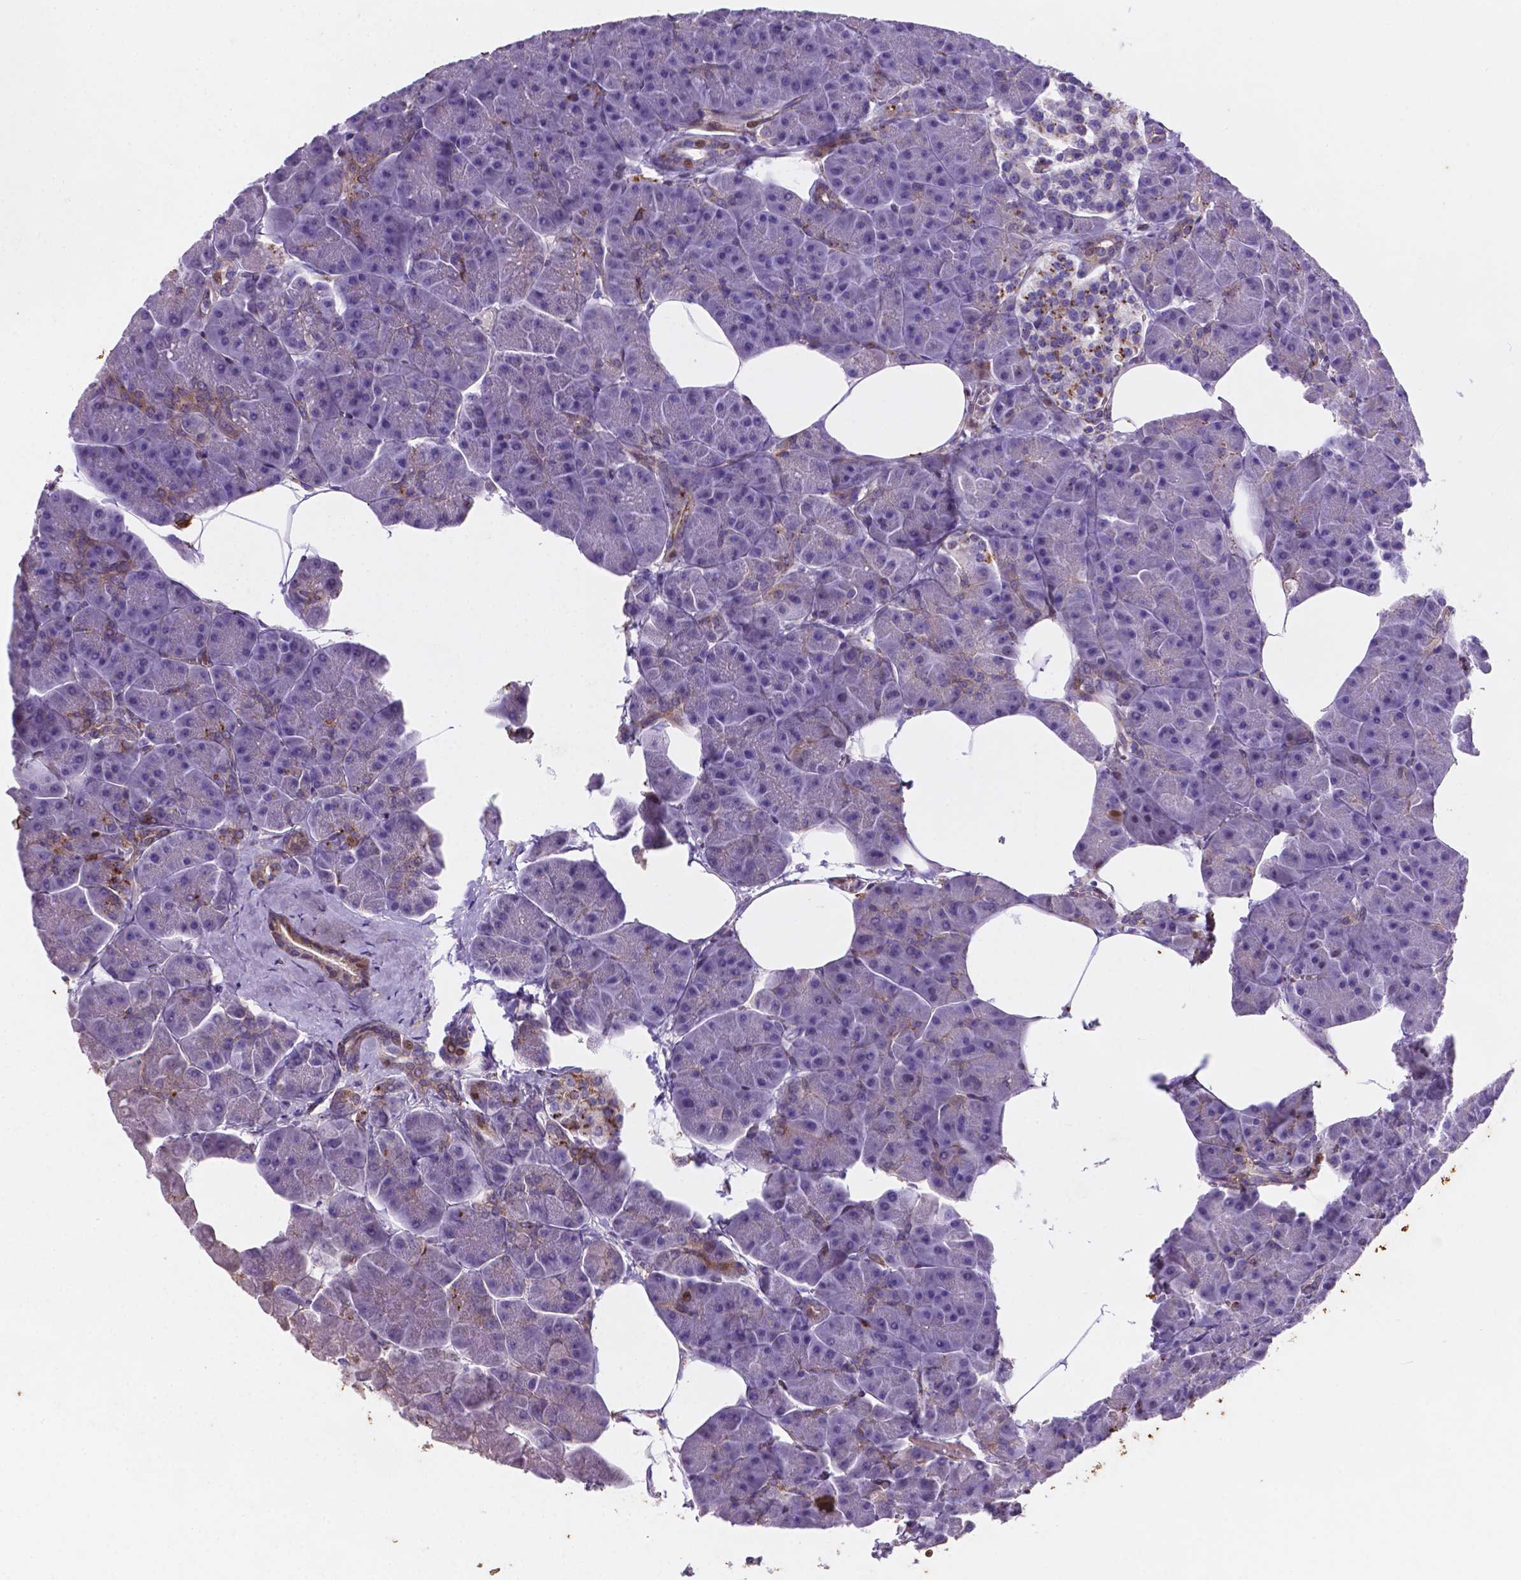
{"staining": {"intensity": "strong", "quantity": "<25%", "location": "cytoplasmic/membranous,nuclear"}, "tissue": "pancreas", "cell_type": "Exocrine glandular cells", "image_type": "normal", "snomed": [{"axis": "morphology", "description": "Normal tissue, NOS"}, {"axis": "topography", "description": "Adipose tissue"}, {"axis": "topography", "description": "Pancreas"}, {"axis": "topography", "description": "Peripheral nerve tissue"}], "caption": "Protein staining reveals strong cytoplasmic/membranous,nuclear staining in about <25% of exocrine glandular cells in normal pancreas. The staining was performed using DAB (3,3'-diaminobenzidine), with brown indicating positive protein expression. Nuclei are stained blue with hematoxylin.", "gene": "TM4SF20", "patient": {"sex": "female", "age": 58}}